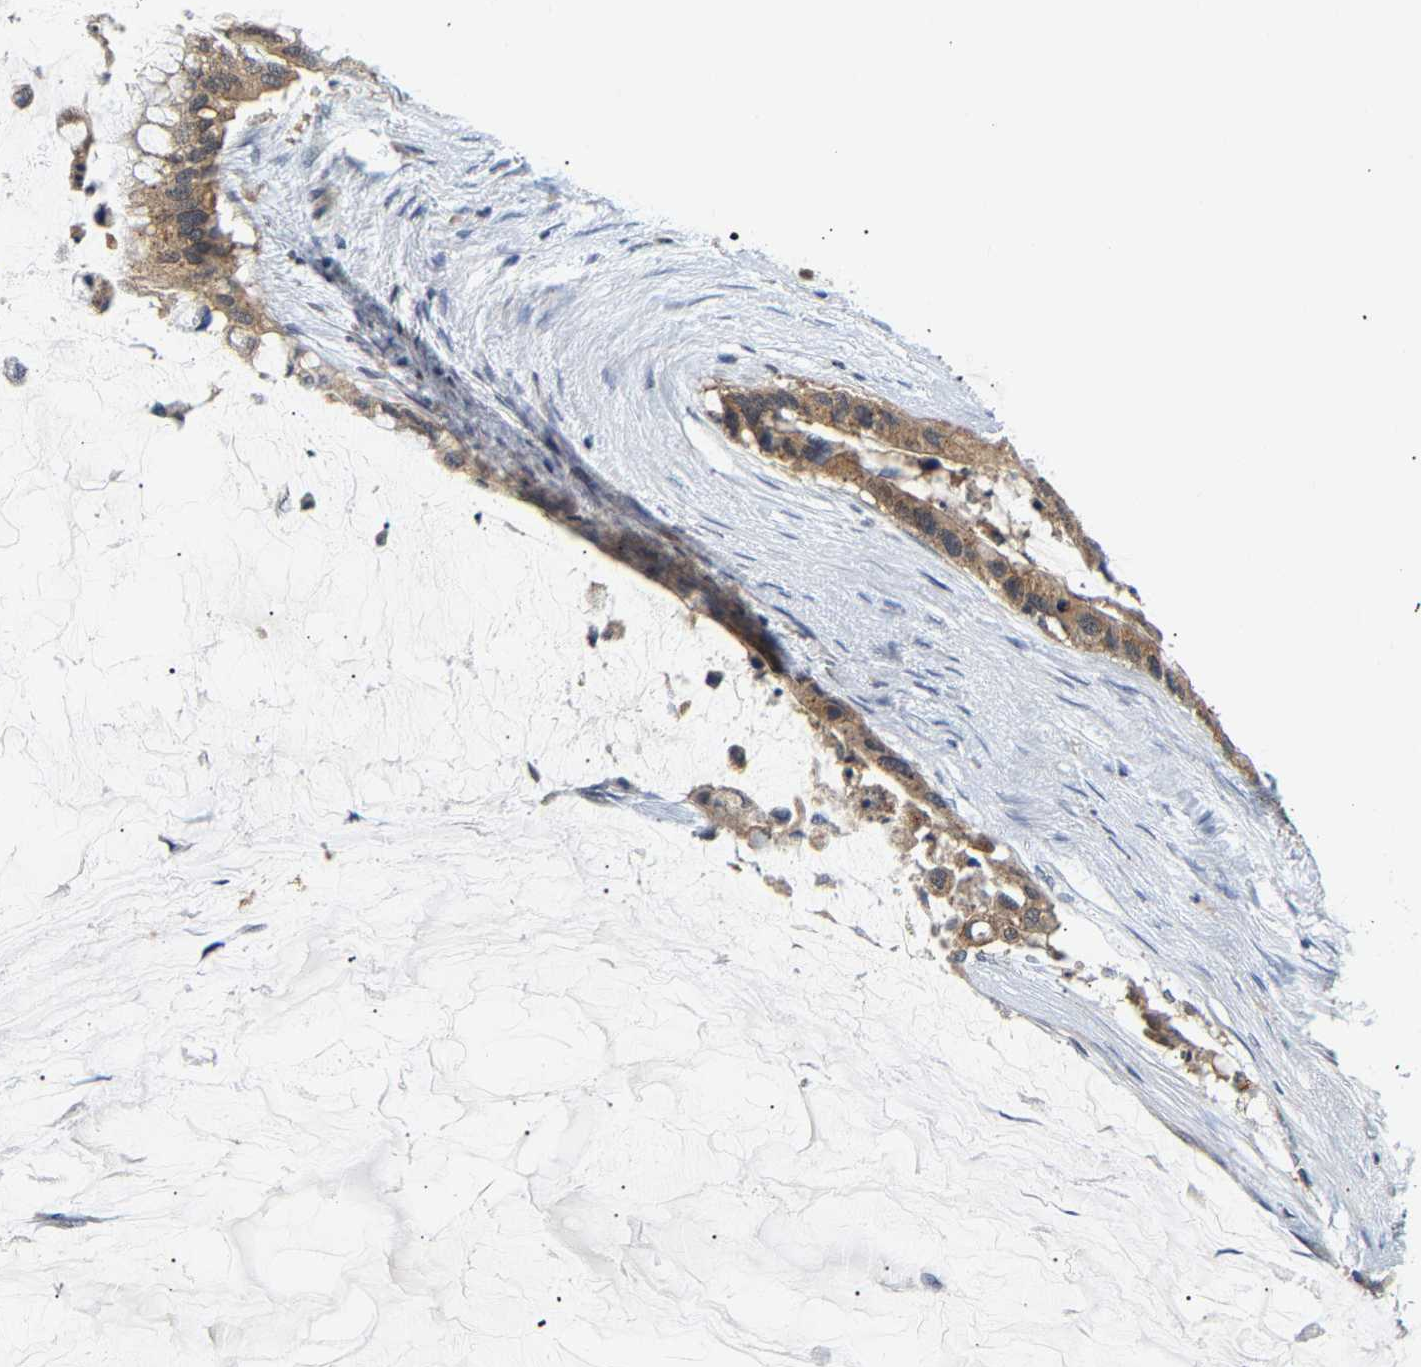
{"staining": {"intensity": "moderate", "quantity": ">75%", "location": "cytoplasmic/membranous"}, "tissue": "pancreatic cancer", "cell_type": "Tumor cells", "image_type": "cancer", "snomed": [{"axis": "morphology", "description": "Adenocarcinoma, NOS"}, {"axis": "topography", "description": "Pancreas"}], "caption": "Immunohistochemistry of human pancreatic adenocarcinoma shows medium levels of moderate cytoplasmic/membranous staining in about >75% of tumor cells.", "gene": "PPID", "patient": {"sex": "male", "age": 41}}